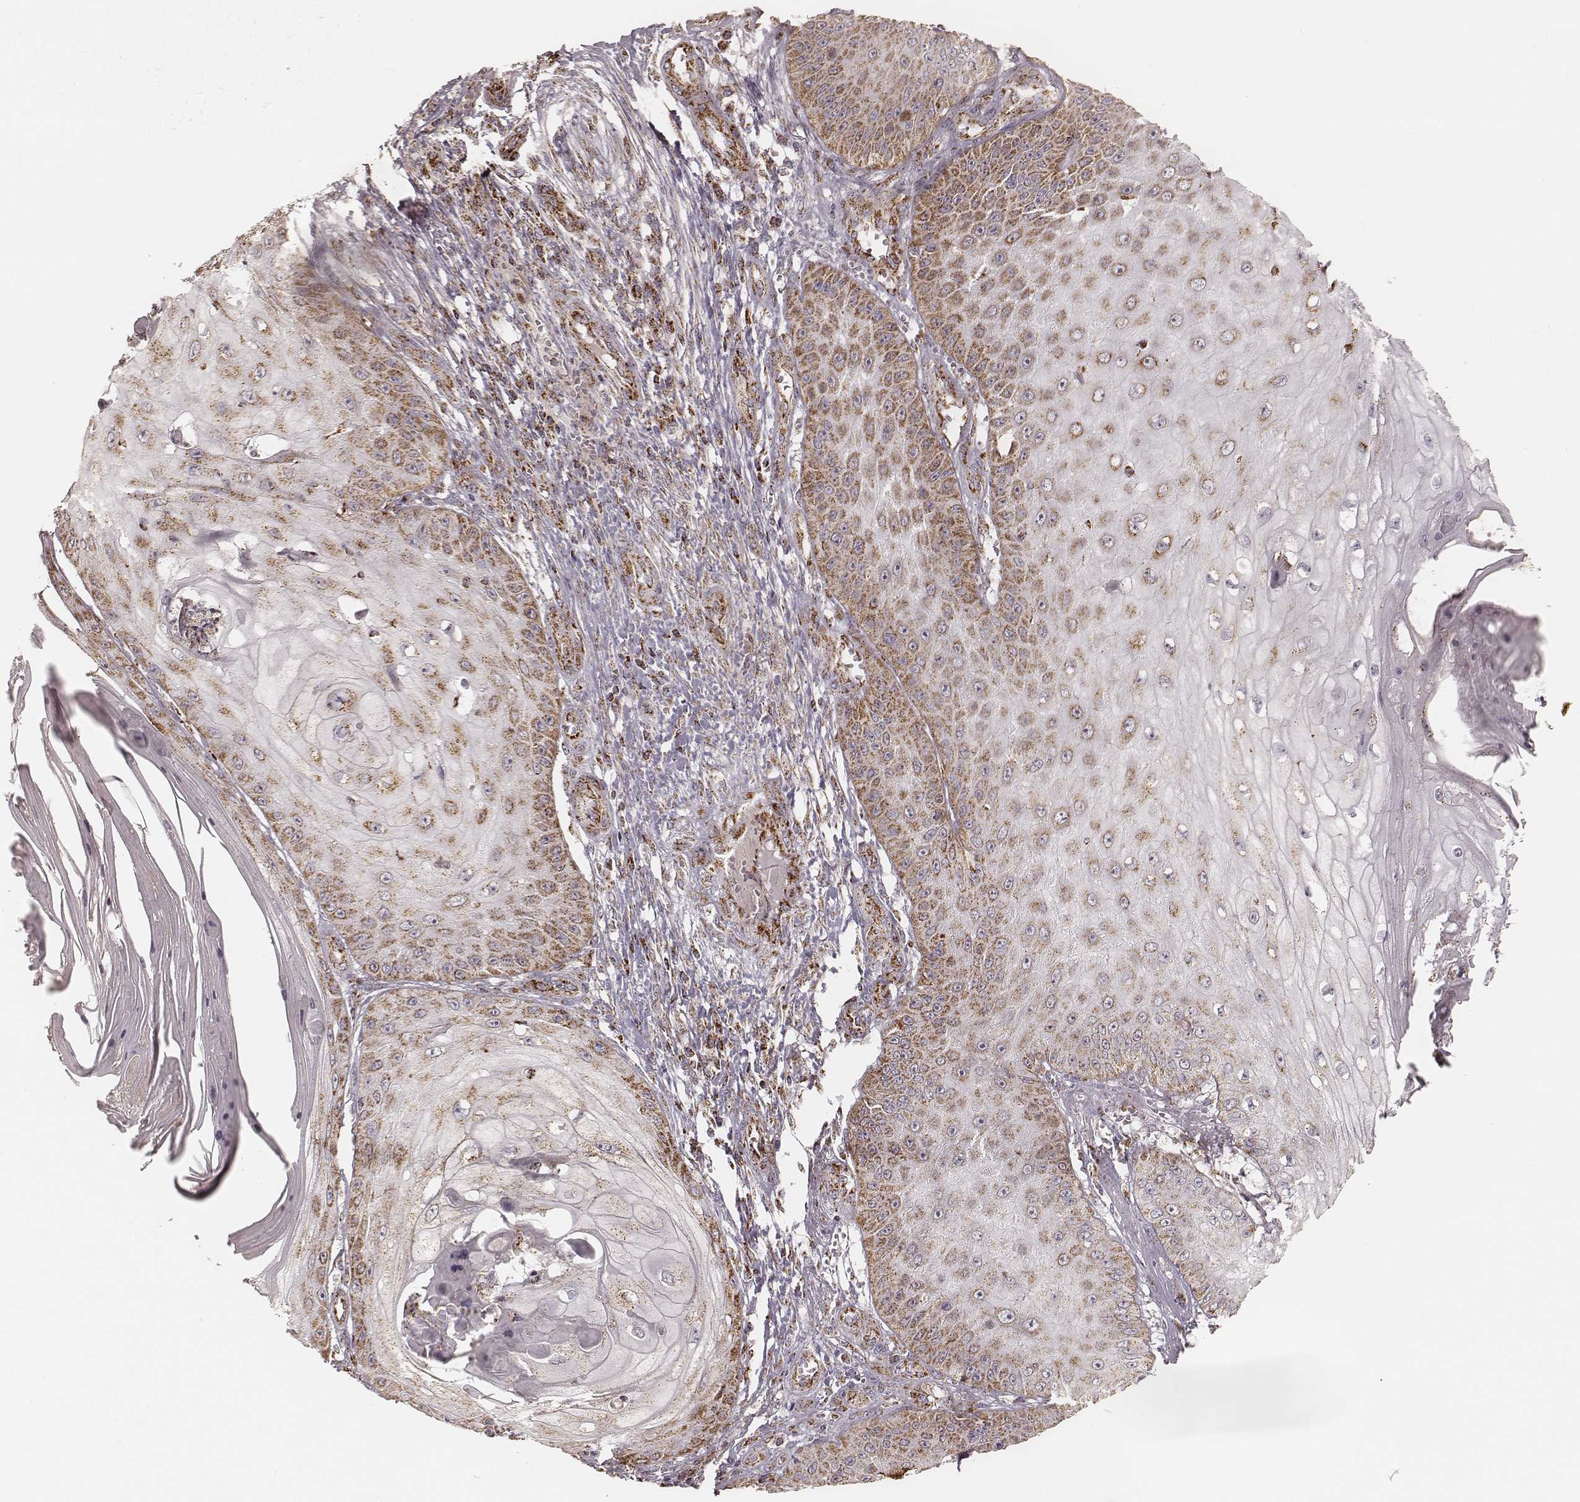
{"staining": {"intensity": "moderate", "quantity": ">75%", "location": "cytoplasmic/membranous"}, "tissue": "skin cancer", "cell_type": "Tumor cells", "image_type": "cancer", "snomed": [{"axis": "morphology", "description": "Squamous cell carcinoma, NOS"}, {"axis": "topography", "description": "Skin"}], "caption": "Skin cancer (squamous cell carcinoma) tissue demonstrates moderate cytoplasmic/membranous positivity in about >75% of tumor cells", "gene": "CS", "patient": {"sex": "male", "age": 70}}